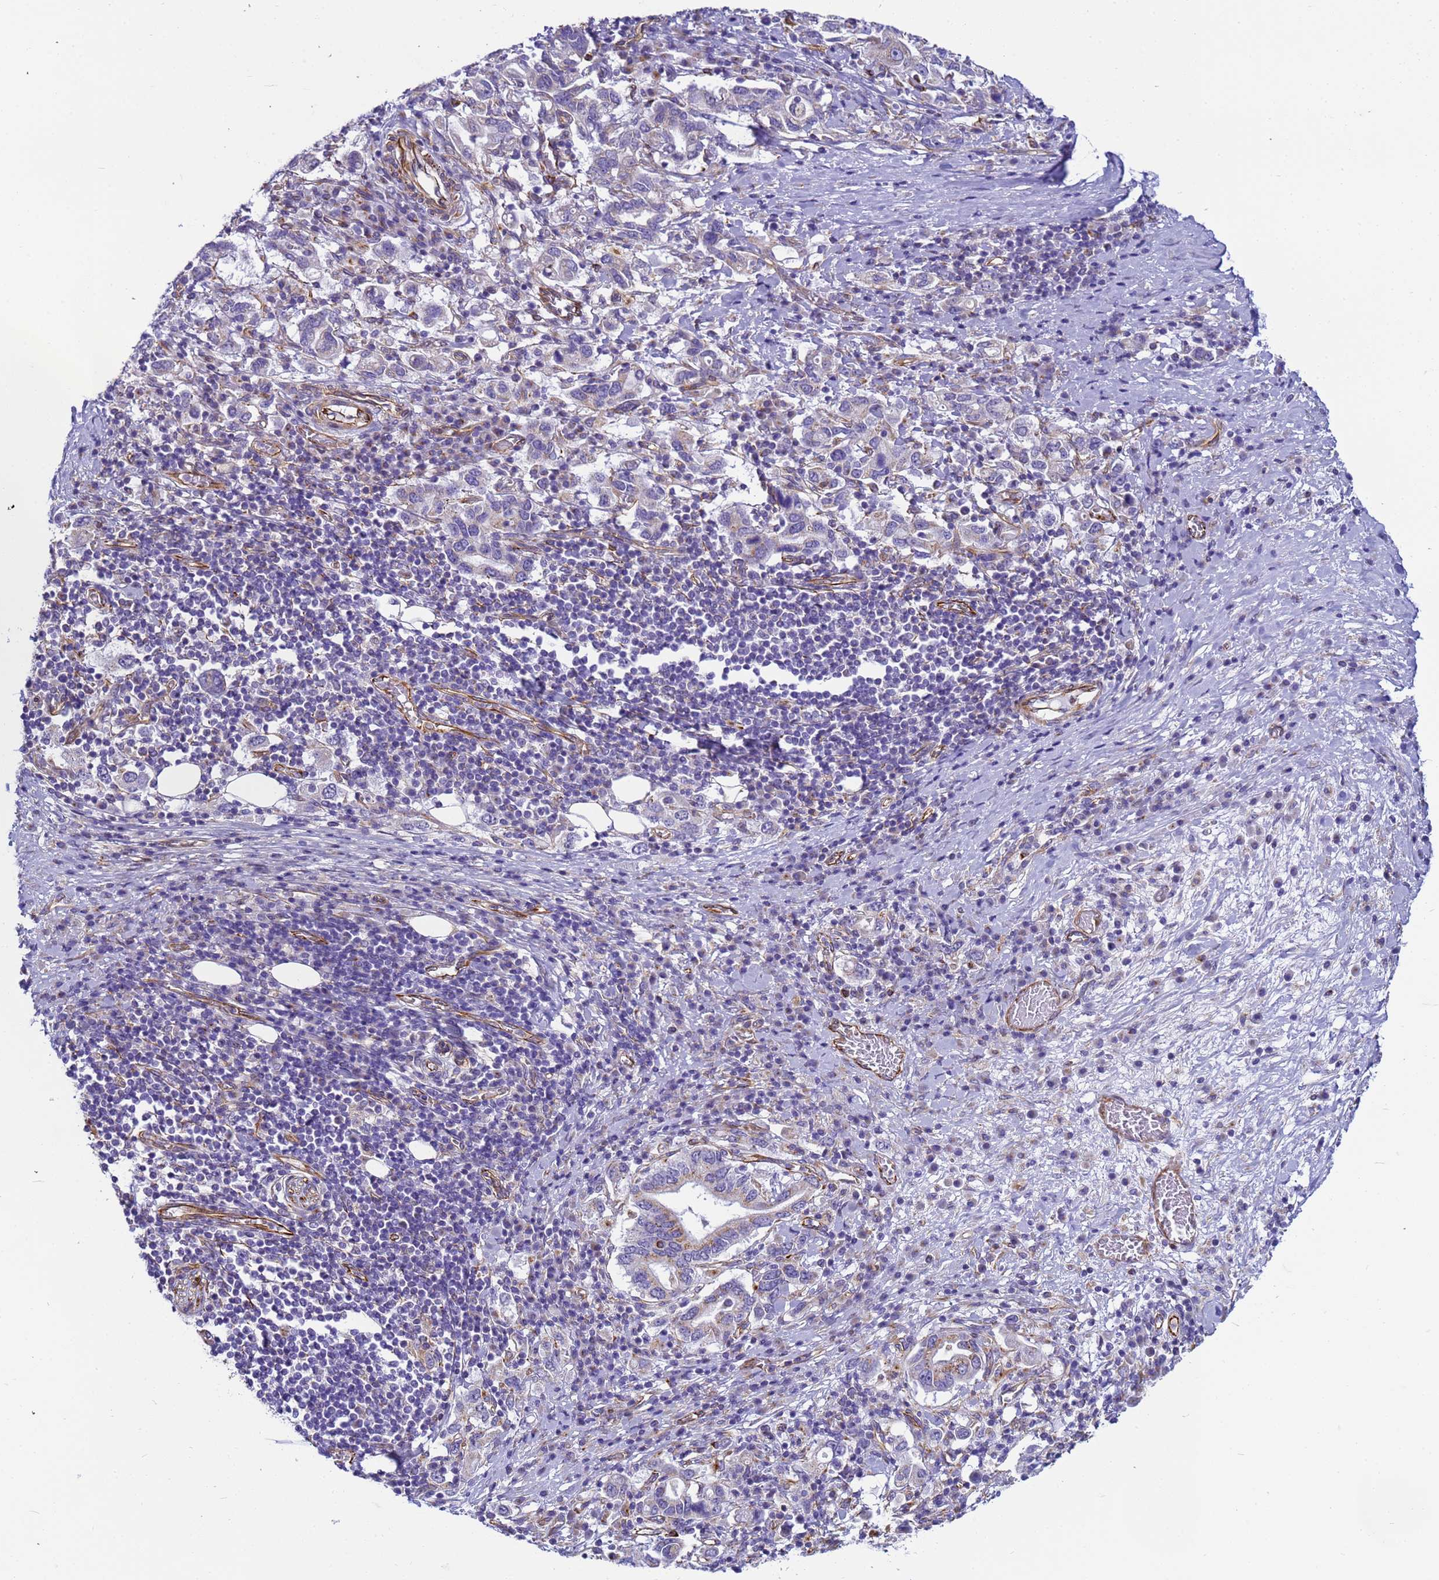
{"staining": {"intensity": "negative", "quantity": "none", "location": "none"}, "tissue": "stomach cancer", "cell_type": "Tumor cells", "image_type": "cancer", "snomed": [{"axis": "morphology", "description": "Adenocarcinoma, NOS"}, {"axis": "topography", "description": "Stomach, upper"}, {"axis": "topography", "description": "Stomach"}], "caption": "Stomach cancer (adenocarcinoma) was stained to show a protein in brown. There is no significant positivity in tumor cells.", "gene": "UBXN2B", "patient": {"sex": "male", "age": 62}}